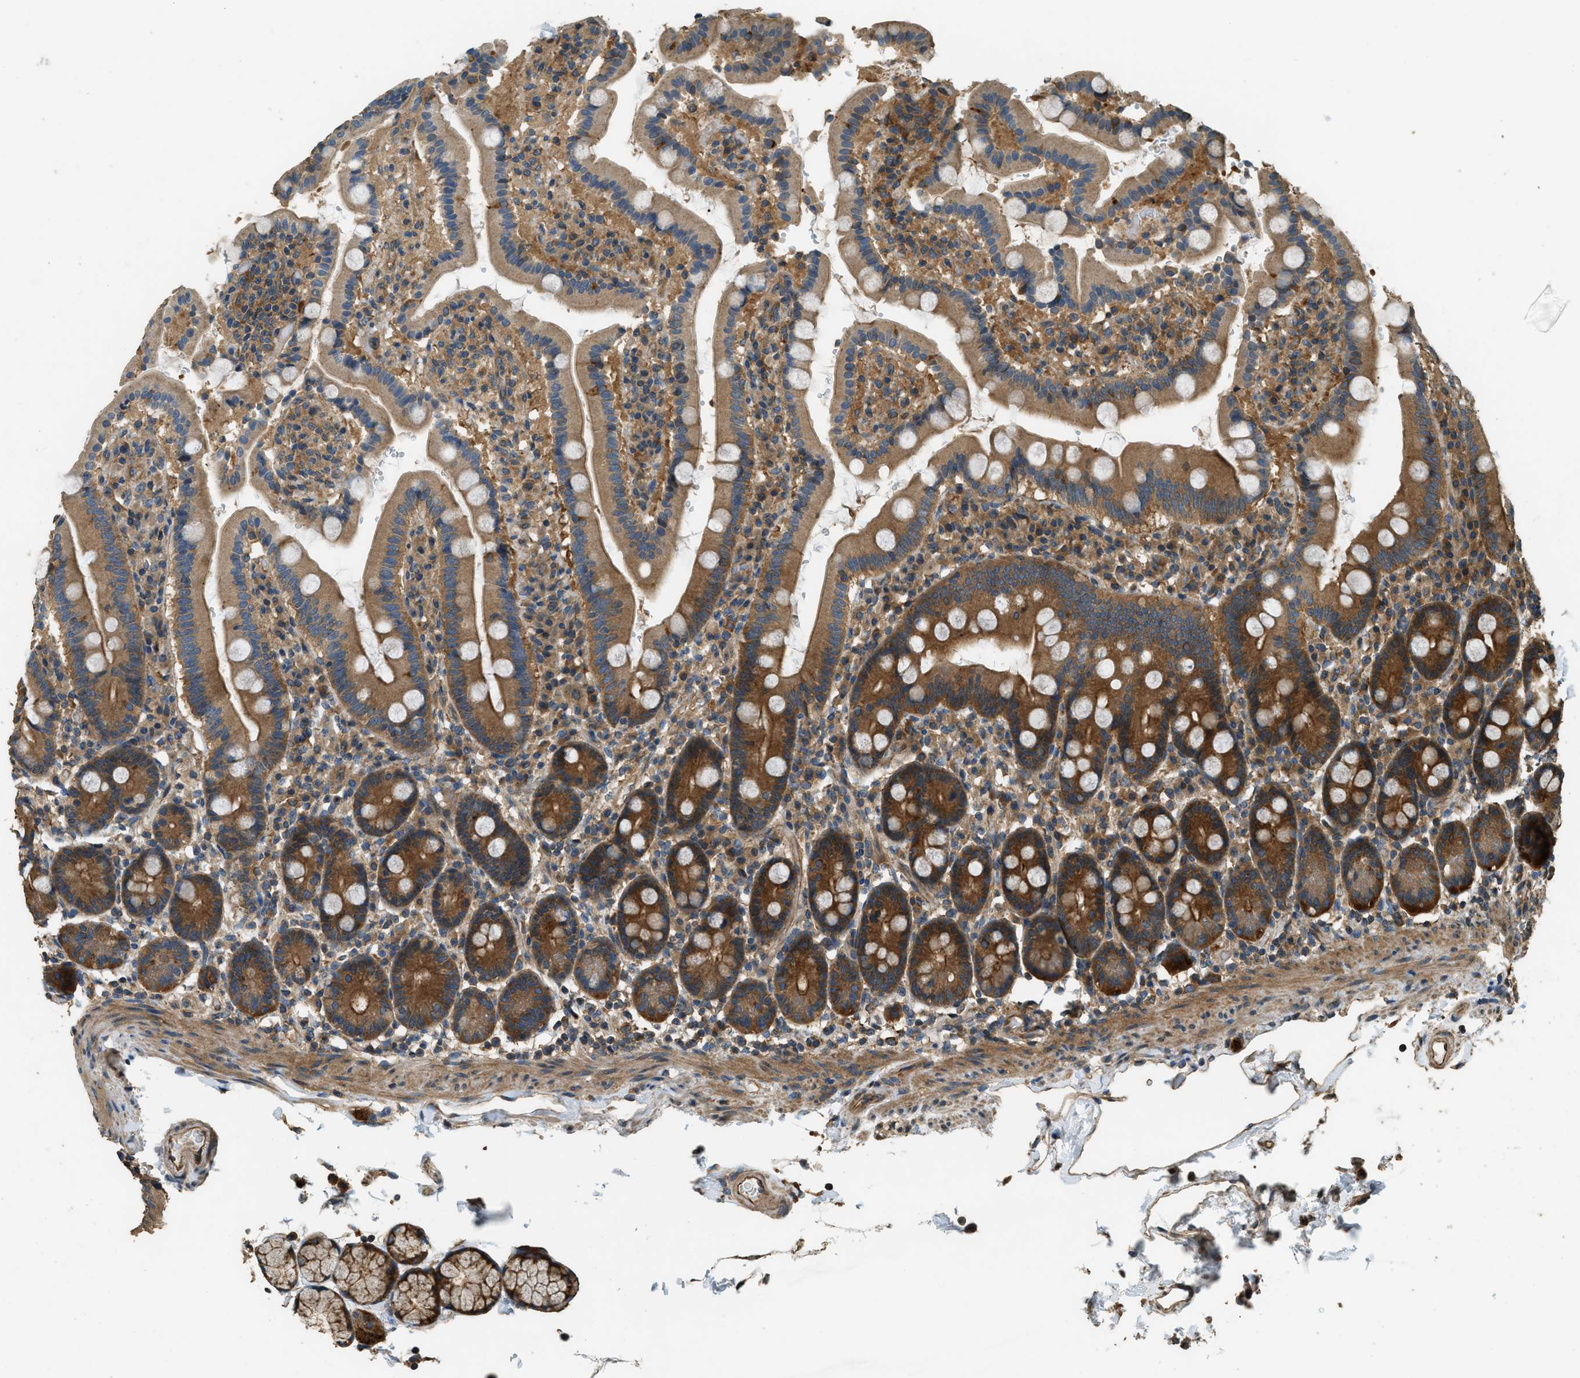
{"staining": {"intensity": "strong", "quantity": ">75%", "location": "cytoplasmic/membranous"}, "tissue": "duodenum", "cell_type": "Glandular cells", "image_type": "normal", "snomed": [{"axis": "morphology", "description": "Normal tissue, NOS"}, {"axis": "topography", "description": "Small intestine, NOS"}], "caption": "Immunohistochemical staining of benign duodenum reveals high levels of strong cytoplasmic/membranous expression in approximately >75% of glandular cells.", "gene": "MARS1", "patient": {"sex": "female", "age": 71}}